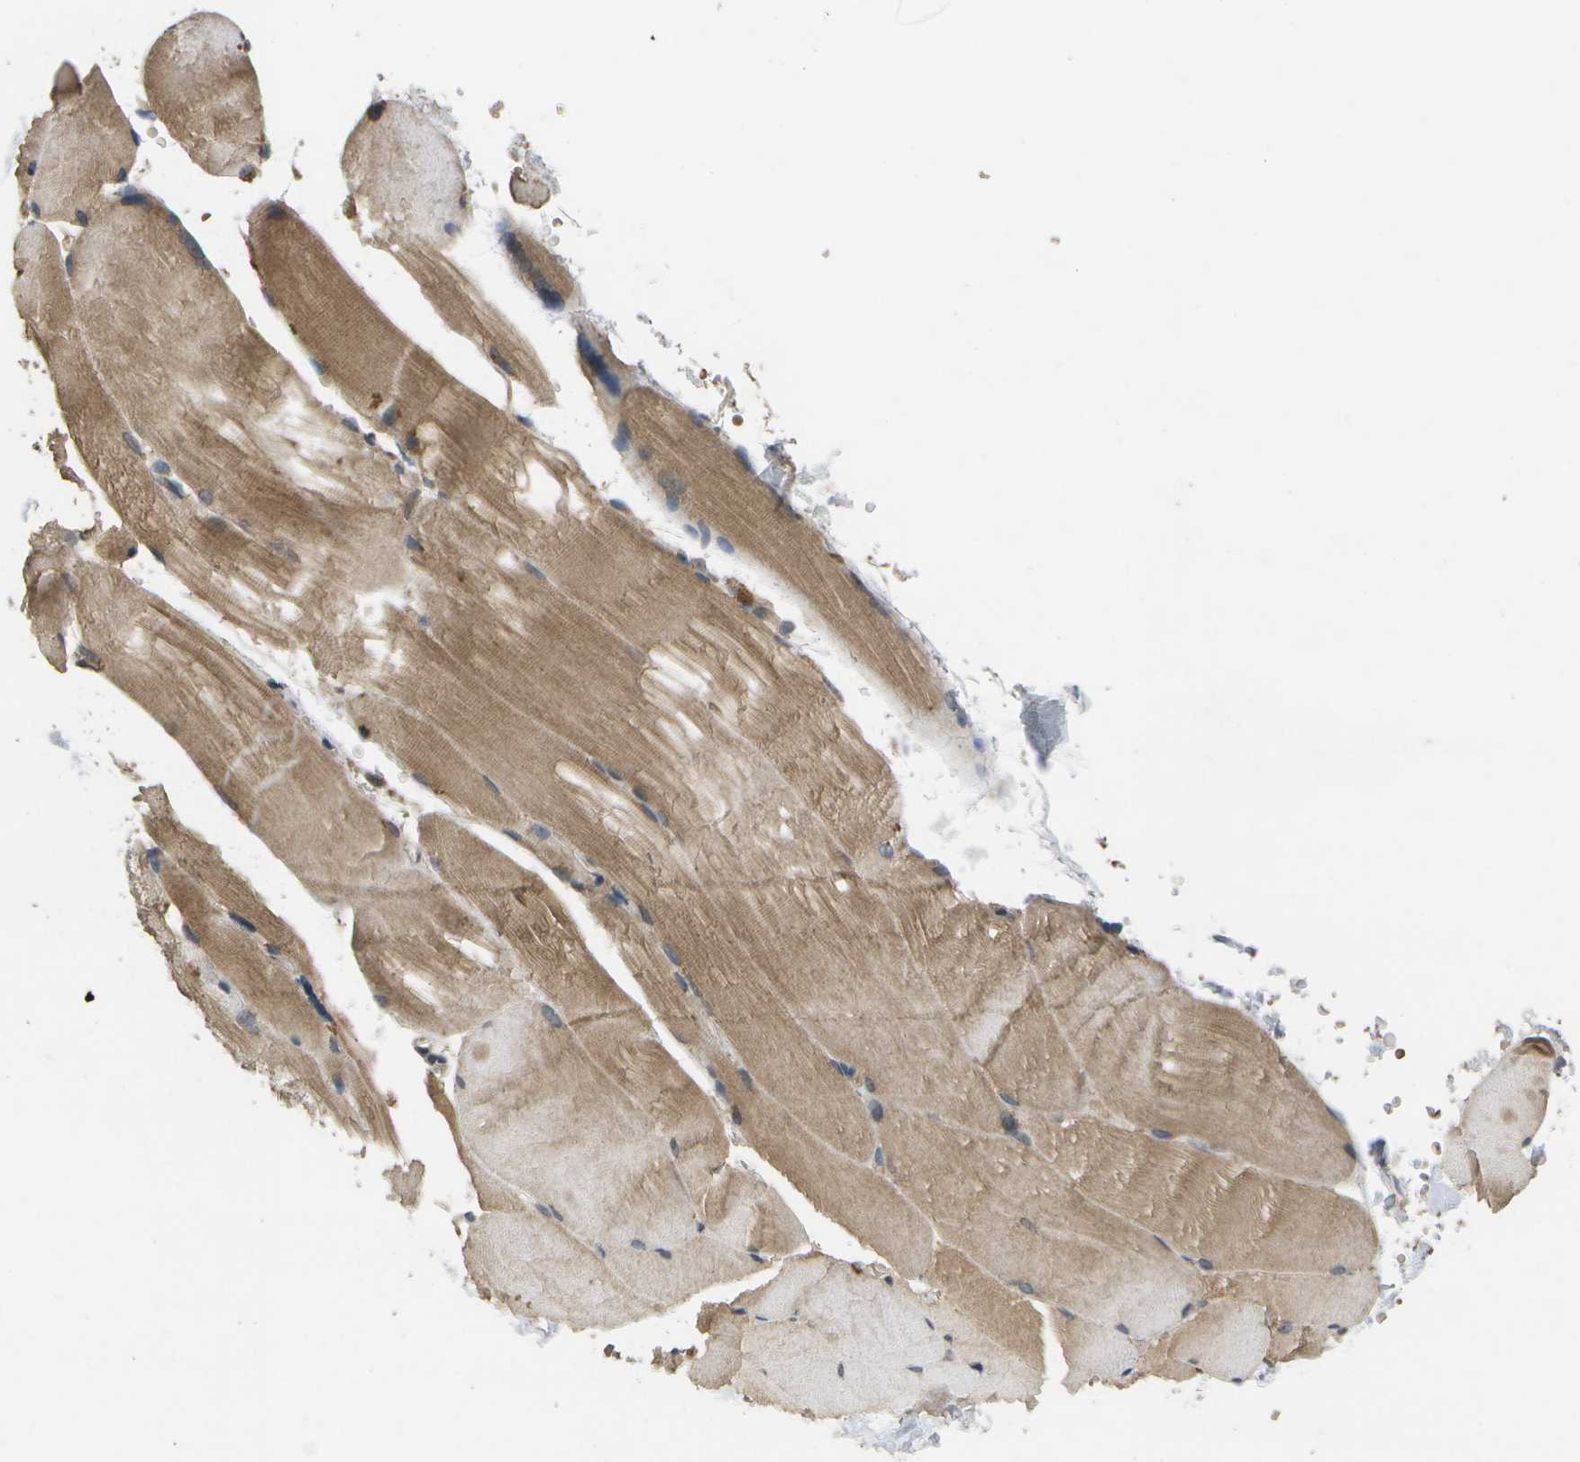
{"staining": {"intensity": "moderate", "quantity": ">75%", "location": "cytoplasmic/membranous"}, "tissue": "skeletal muscle", "cell_type": "Myocytes", "image_type": "normal", "snomed": [{"axis": "morphology", "description": "Normal tissue, NOS"}, {"axis": "topography", "description": "Skin"}, {"axis": "topography", "description": "Skeletal muscle"}], "caption": "A medium amount of moderate cytoplasmic/membranous positivity is present in about >75% of myocytes in normal skeletal muscle.", "gene": "ALAS1", "patient": {"sex": "male", "age": 83}}